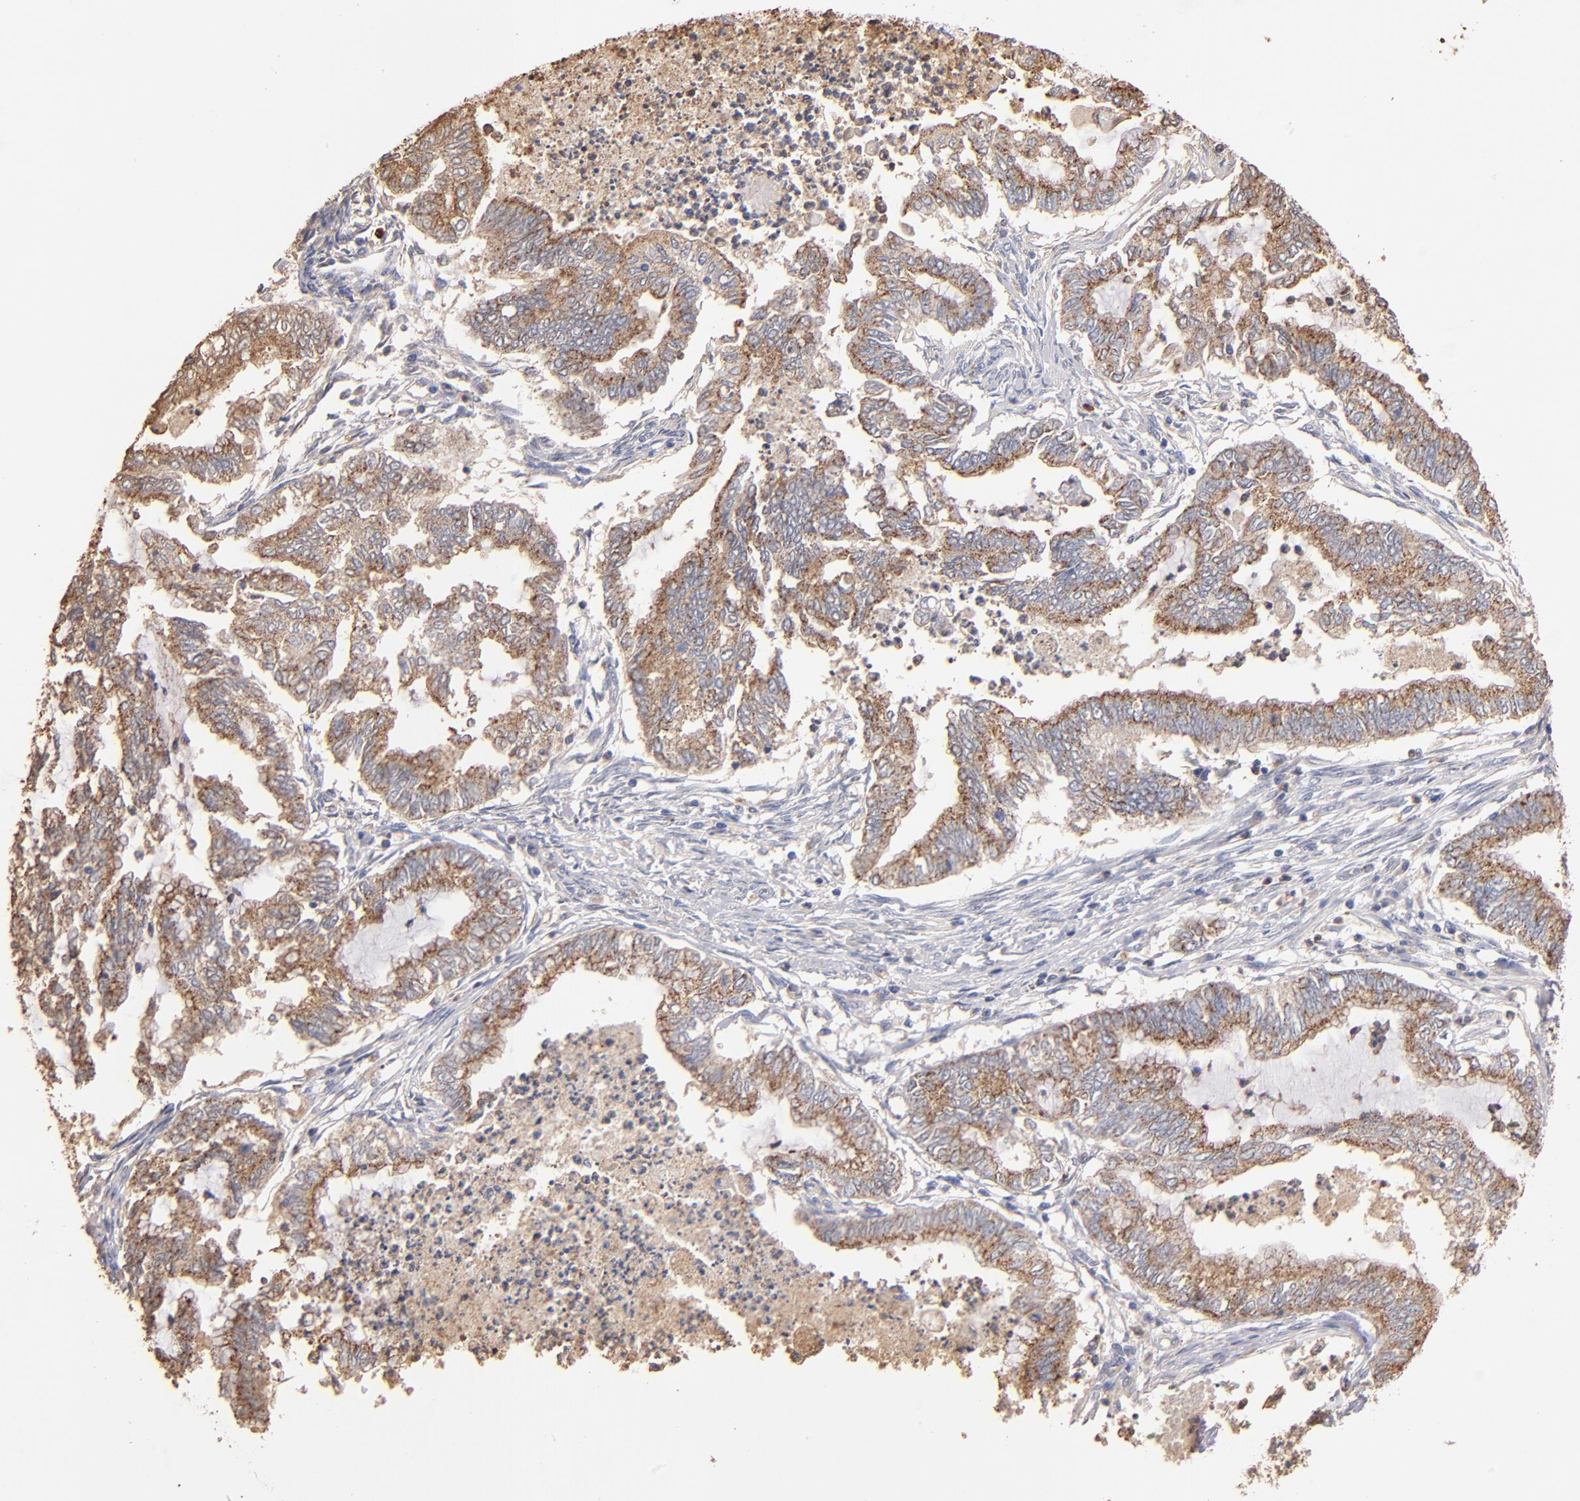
{"staining": {"intensity": "moderate", "quantity": ">75%", "location": "cytoplasmic/membranous"}, "tissue": "endometrial cancer", "cell_type": "Tumor cells", "image_type": "cancer", "snomed": [{"axis": "morphology", "description": "Adenocarcinoma, NOS"}, {"axis": "topography", "description": "Endometrium"}], "caption": "Moderate cytoplasmic/membranous staining for a protein is appreciated in approximately >75% of tumor cells of adenocarcinoma (endometrial) using immunohistochemistry.", "gene": "RO60", "patient": {"sex": "female", "age": 79}}